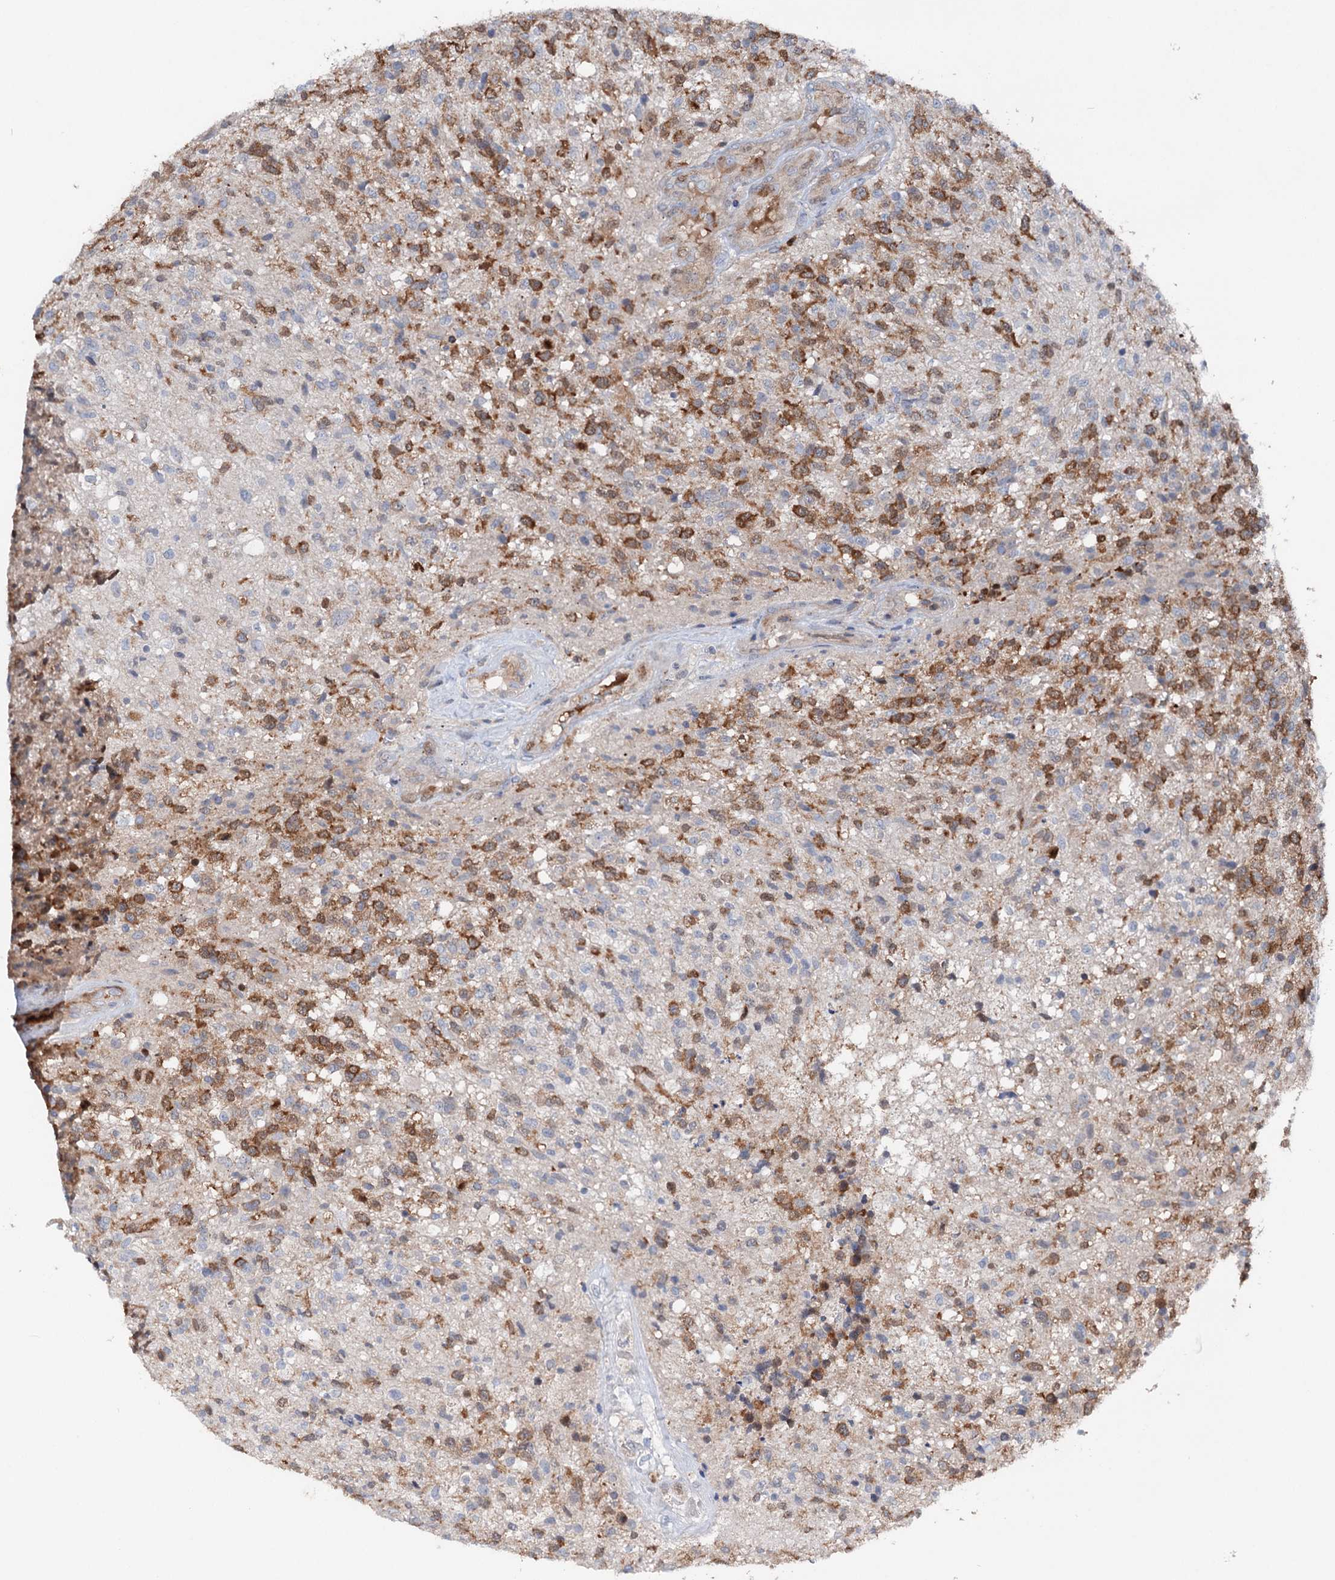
{"staining": {"intensity": "strong", "quantity": "25%-75%", "location": "cytoplasmic/membranous"}, "tissue": "glioma", "cell_type": "Tumor cells", "image_type": "cancer", "snomed": [{"axis": "morphology", "description": "Glioma, malignant, High grade"}, {"axis": "topography", "description": "Brain"}], "caption": "Glioma tissue reveals strong cytoplasmic/membranous expression in about 25%-75% of tumor cells, visualized by immunohistochemistry. (Brightfield microscopy of DAB IHC at high magnification).", "gene": "NCAPD2", "patient": {"sex": "male", "age": 56}}